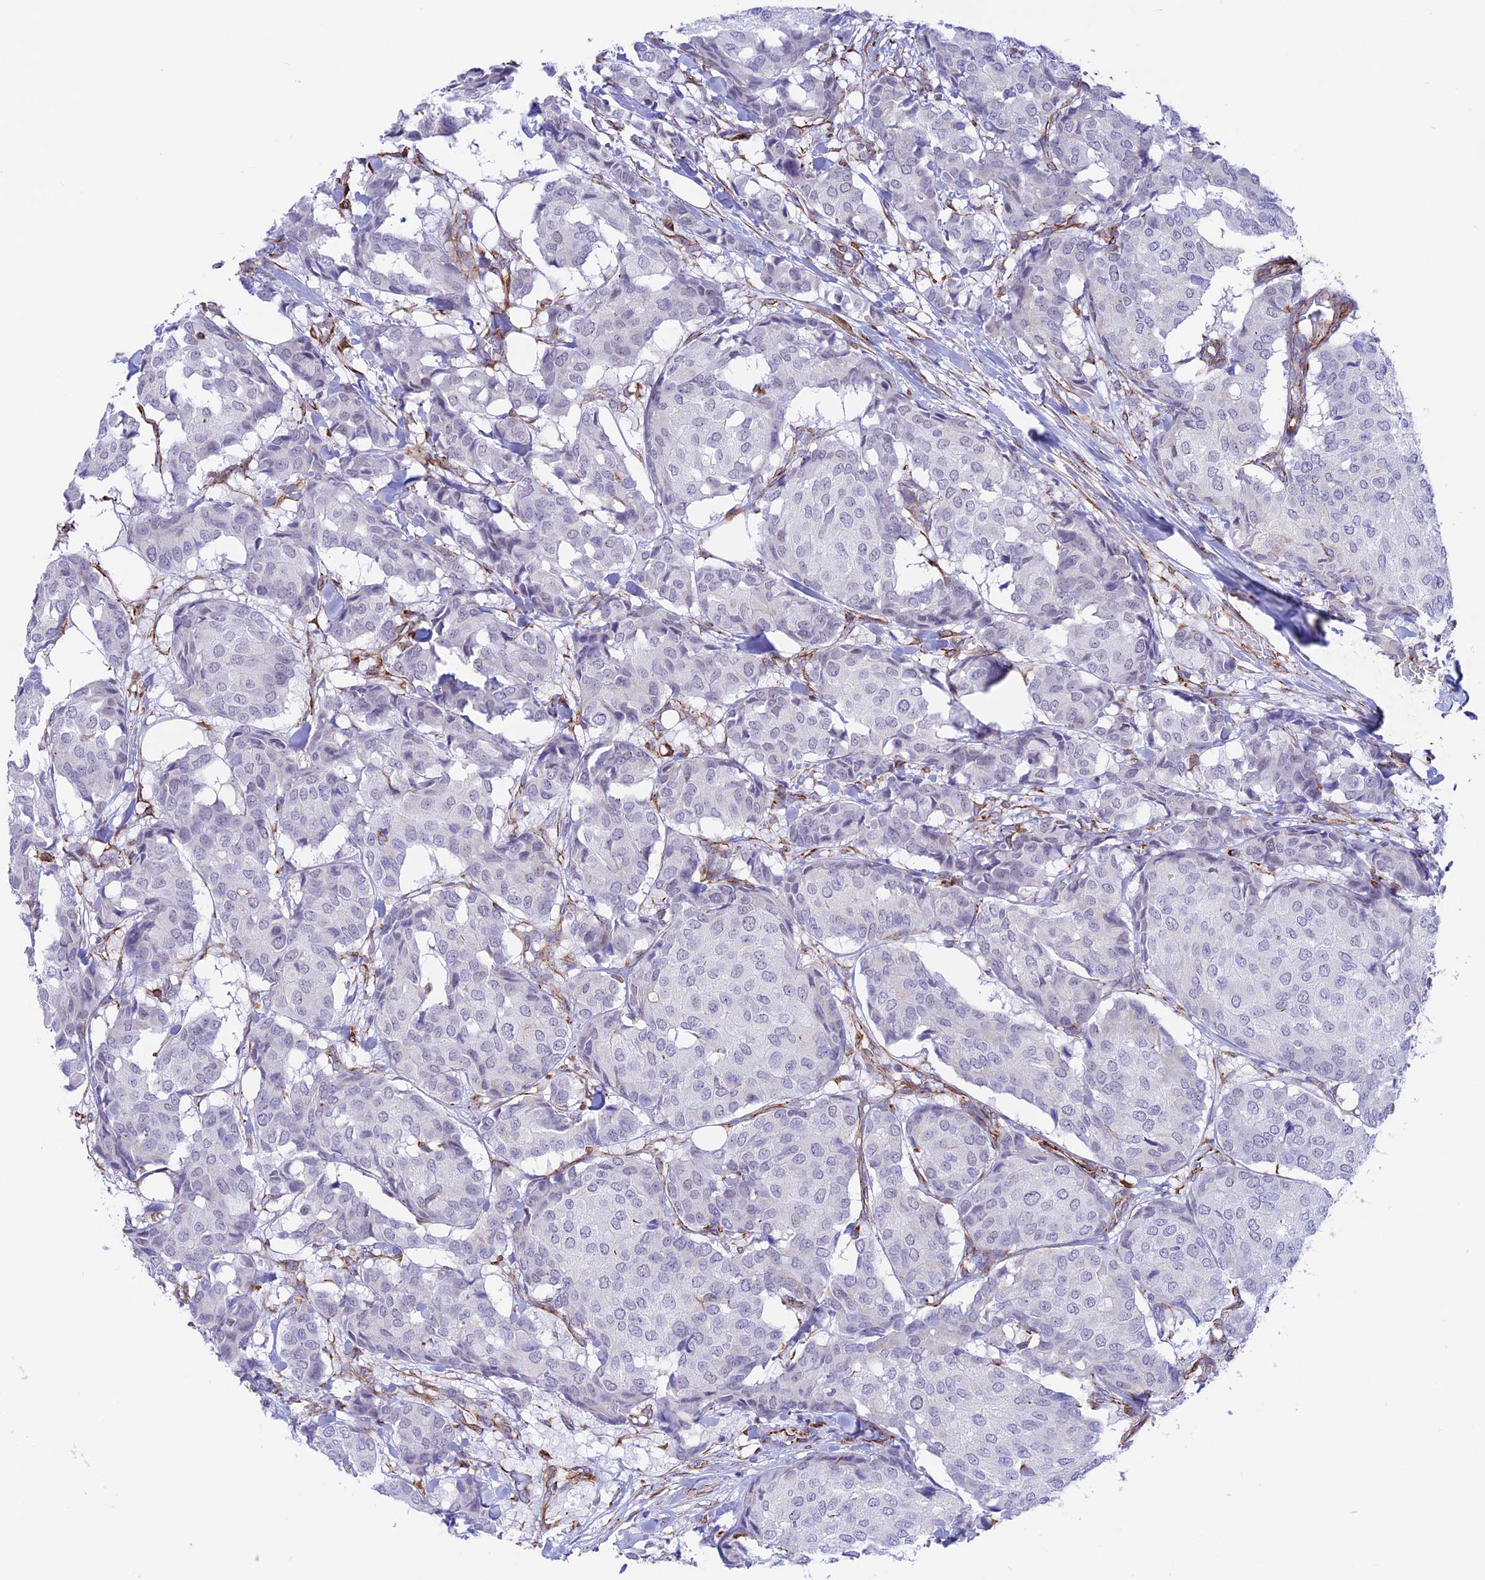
{"staining": {"intensity": "negative", "quantity": "none", "location": "none"}, "tissue": "breast cancer", "cell_type": "Tumor cells", "image_type": "cancer", "snomed": [{"axis": "morphology", "description": "Duct carcinoma"}, {"axis": "topography", "description": "Breast"}], "caption": "Breast cancer (invasive ductal carcinoma) was stained to show a protein in brown. There is no significant expression in tumor cells.", "gene": "ZNF652", "patient": {"sex": "female", "age": 75}}